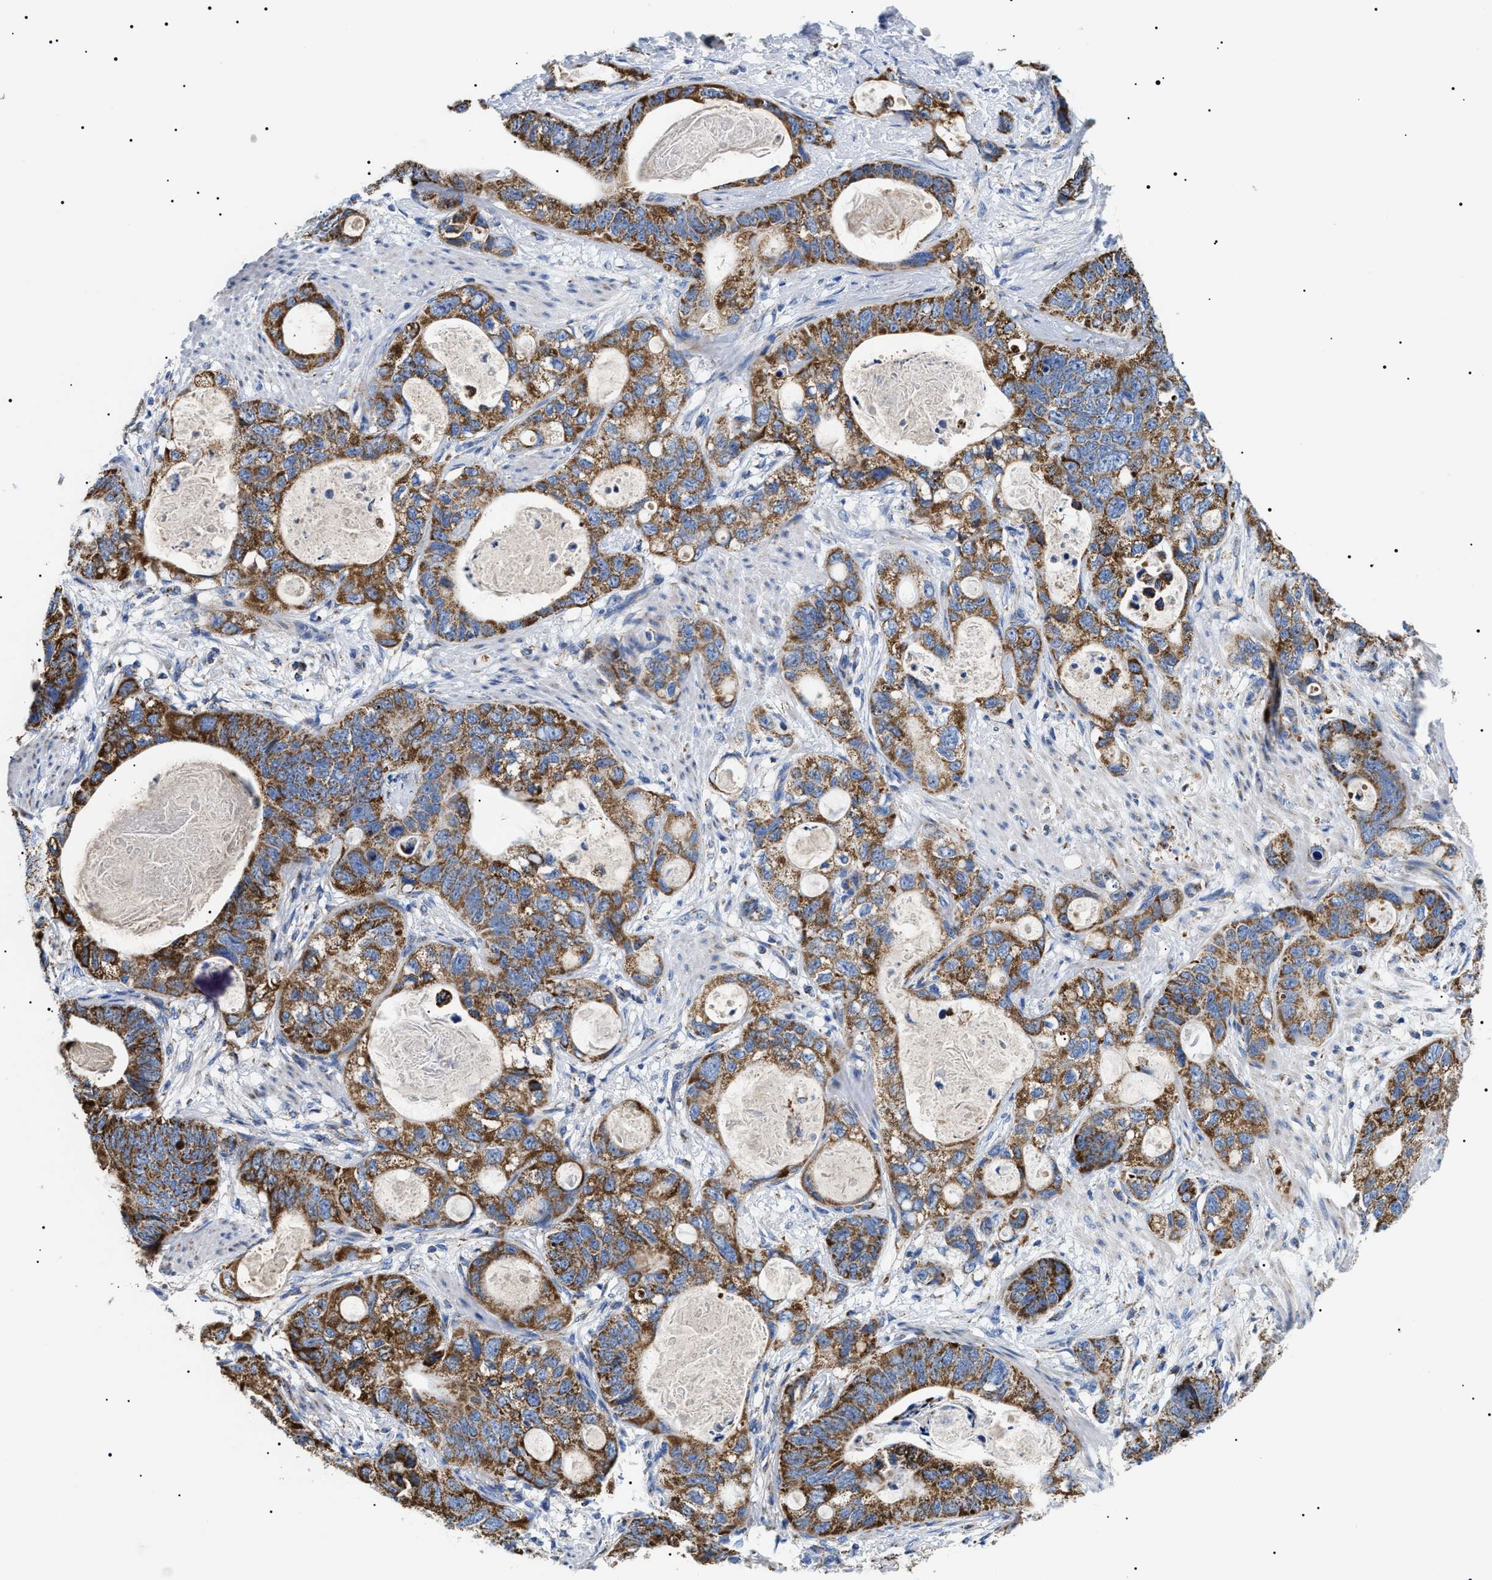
{"staining": {"intensity": "moderate", "quantity": ">75%", "location": "cytoplasmic/membranous"}, "tissue": "stomach cancer", "cell_type": "Tumor cells", "image_type": "cancer", "snomed": [{"axis": "morphology", "description": "Normal tissue, NOS"}, {"axis": "morphology", "description": "Adenocarcinoma, NOS"}, {"axis": "topography", "description": "Stomach"}], "caption": "This is an image of immunohistochemistry (IHC) staining of stomach adenocarcinoma, which shows moderate positivity in the cytoplasmic/membranous of tumor cells.", "gene": "OXSM", "patient": {"sex": "female", "age": 89}}